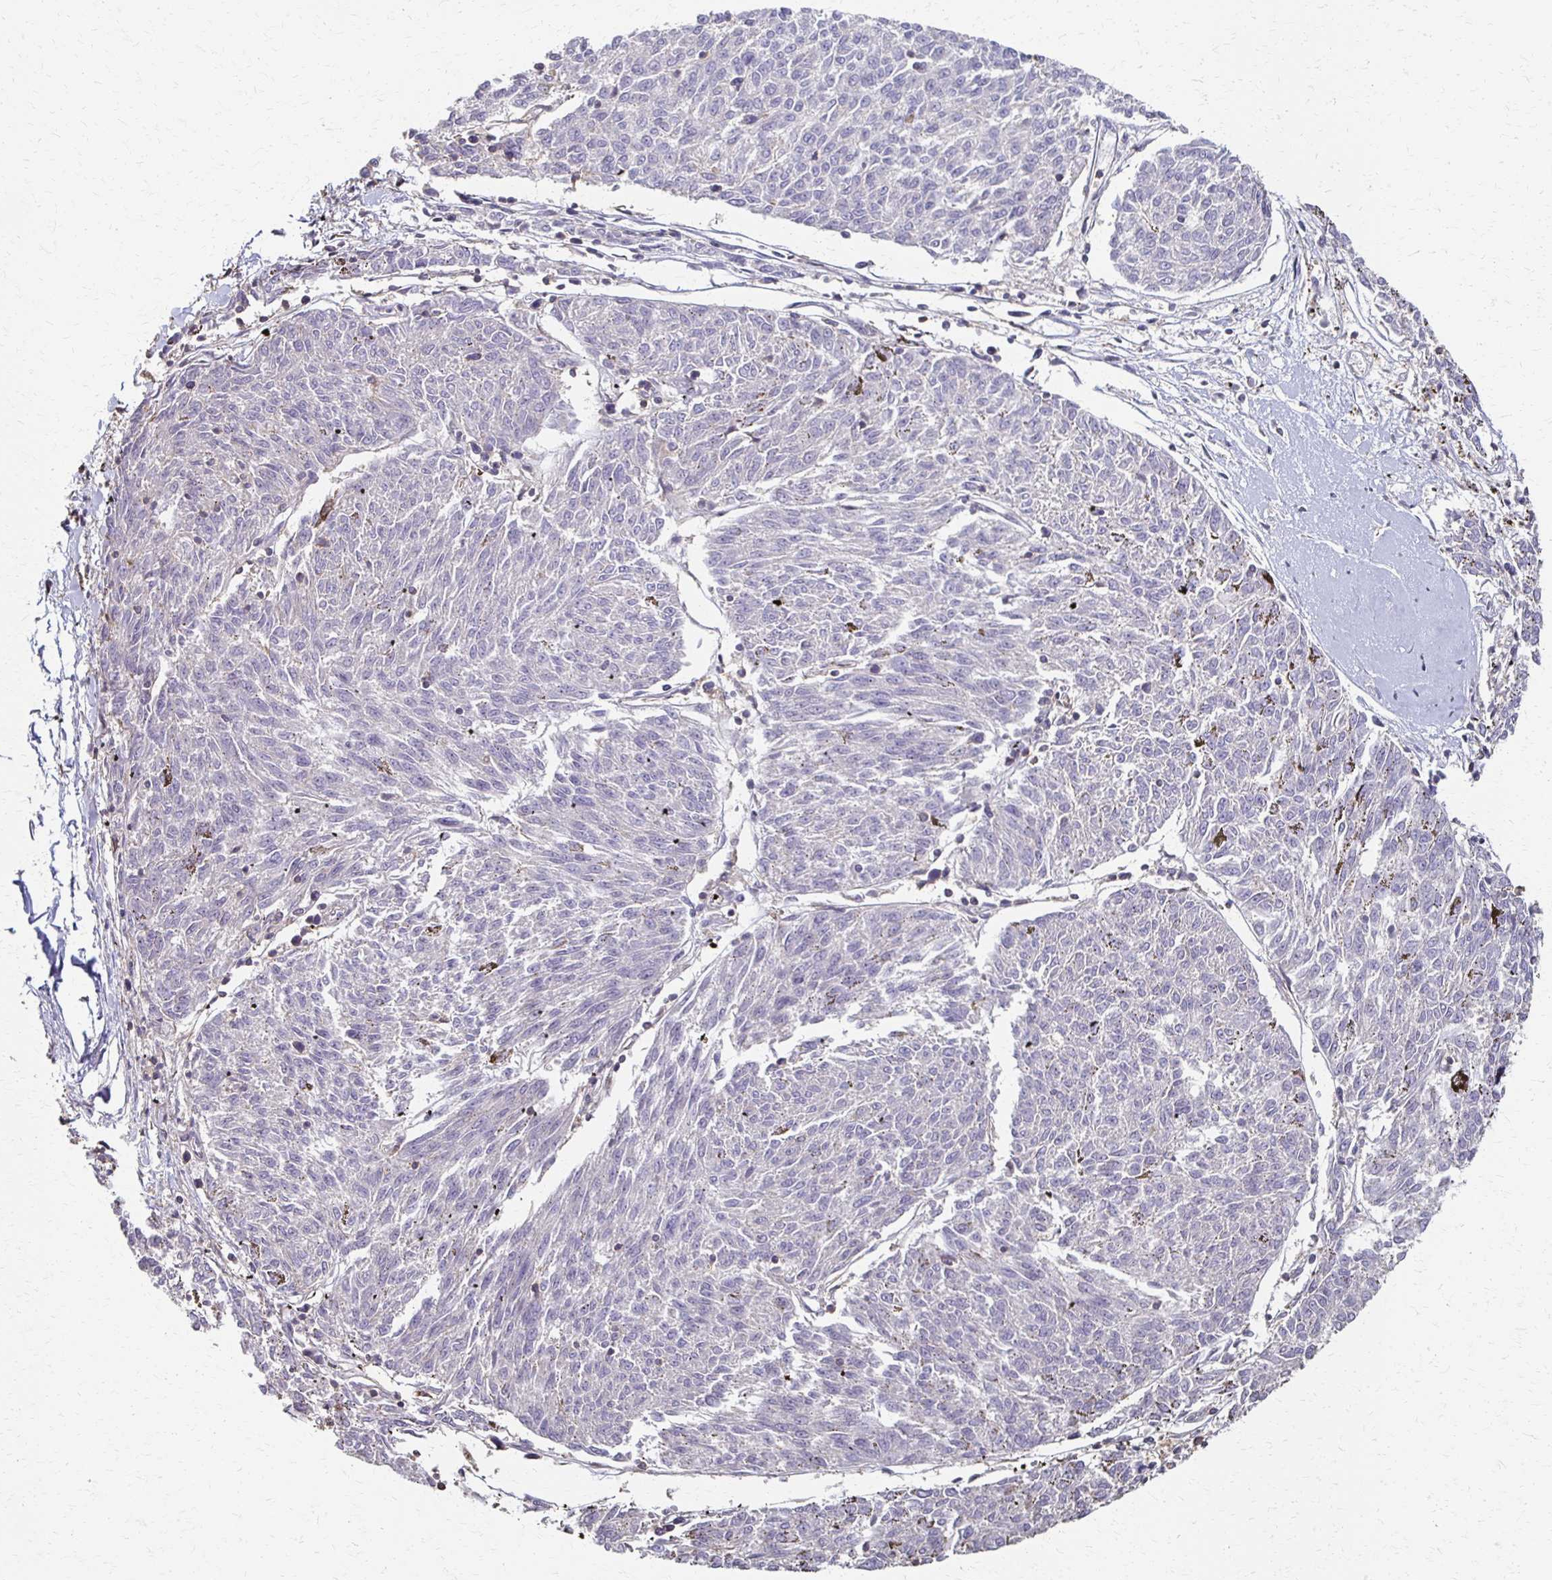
{"staining": {"intensity": "negative", "quantity": "none", "location": "none"}, "tissue": "melanoma", "cell_type": "Tumor cells", "image_type": "cancer", "snomed": [{"axis": "morphology", "description": "Malignant melanoma, NOS"}, {"axis": "topography", "description": "Skin"}], "caption": "Histopathology image shows no significant protein expression in tumor cells of melanoma. (DAB immunohistochemistry, high magnification).", "gene": "C1QTNF7", "patient": {"sex": "female", "age": 72}}